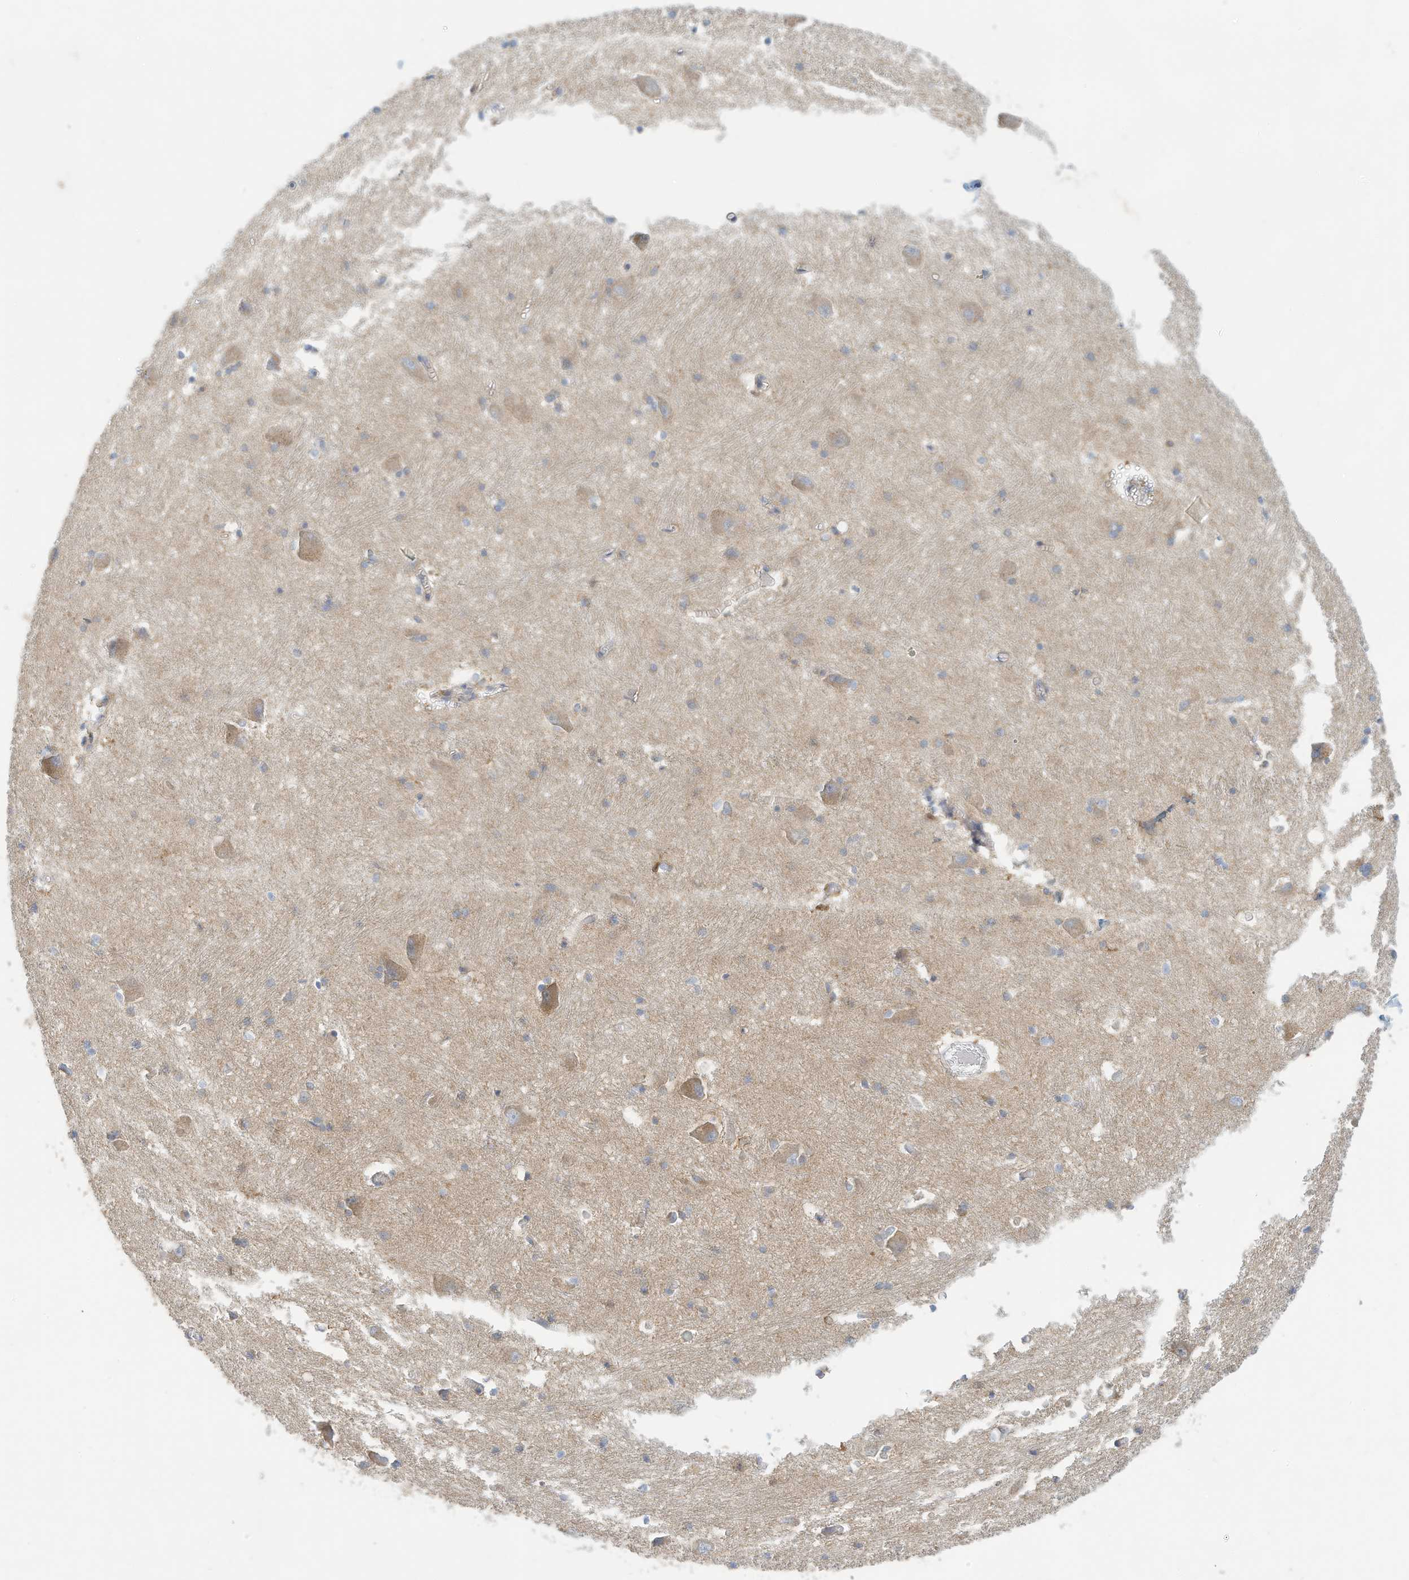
{"staining": {"intensity": "weak", "quantity": "<25%", "location": "cytoplasmic/membranous"}, "tissue": "caudate", "cell_type": "Glial cells", "image_type": "normal", "snomed": [{"axis": "morphology", "description": "Normal tissue, NOS"}, {"axis": "topography", "description": "Lateral ventricle wall"}], "caption": "The photomicrograph reveals no significant staining in glial cells of caudate. (DAB IHC visualized using brightfield microscopy, high magnification).", "gene": "RHOH", "patient": {"sex": "male", "age": 37}}